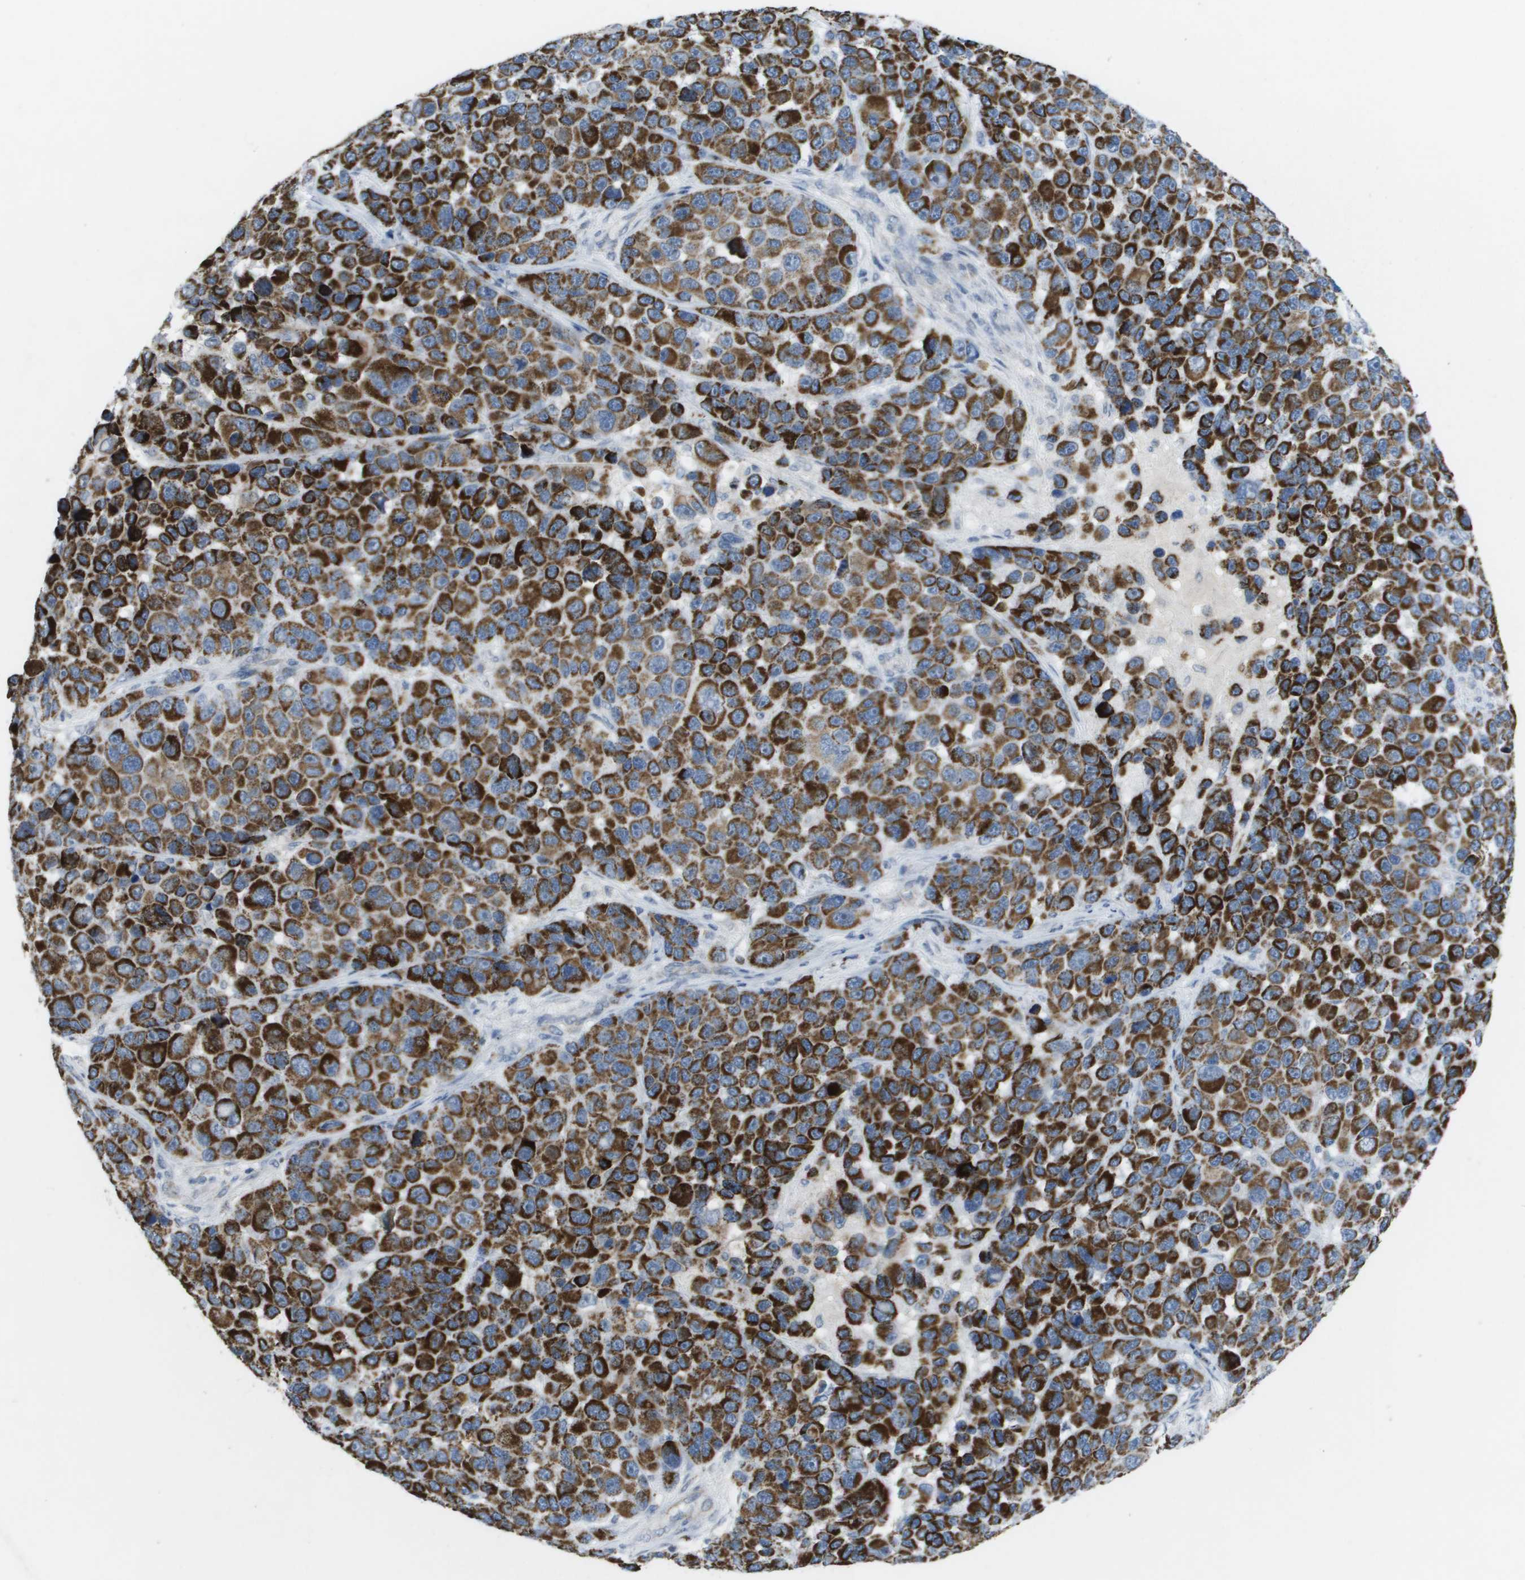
{"staining": {"intensity": "strong", "quantity": ">75%", "location": "cytoplasmic/membranous"}, "tissue": "melanoma", "cell_type": "Tumor cells", "image_type": "cancer", "snomed": [{"axis": "morphology", "description": "Malignant melanoma, NOS"}, {"axis": "topography", "description": "Skin"}], "caption": "Immunohistochemistry (DAB (3,3'-diaminobenzidine)) staining of melanoma shows strong cytoplasmic/membranous protein positivity in approximately >75% of tumor cells.", "gene": "TMEM223", "patient": {"sex": "male", "age": 53}}